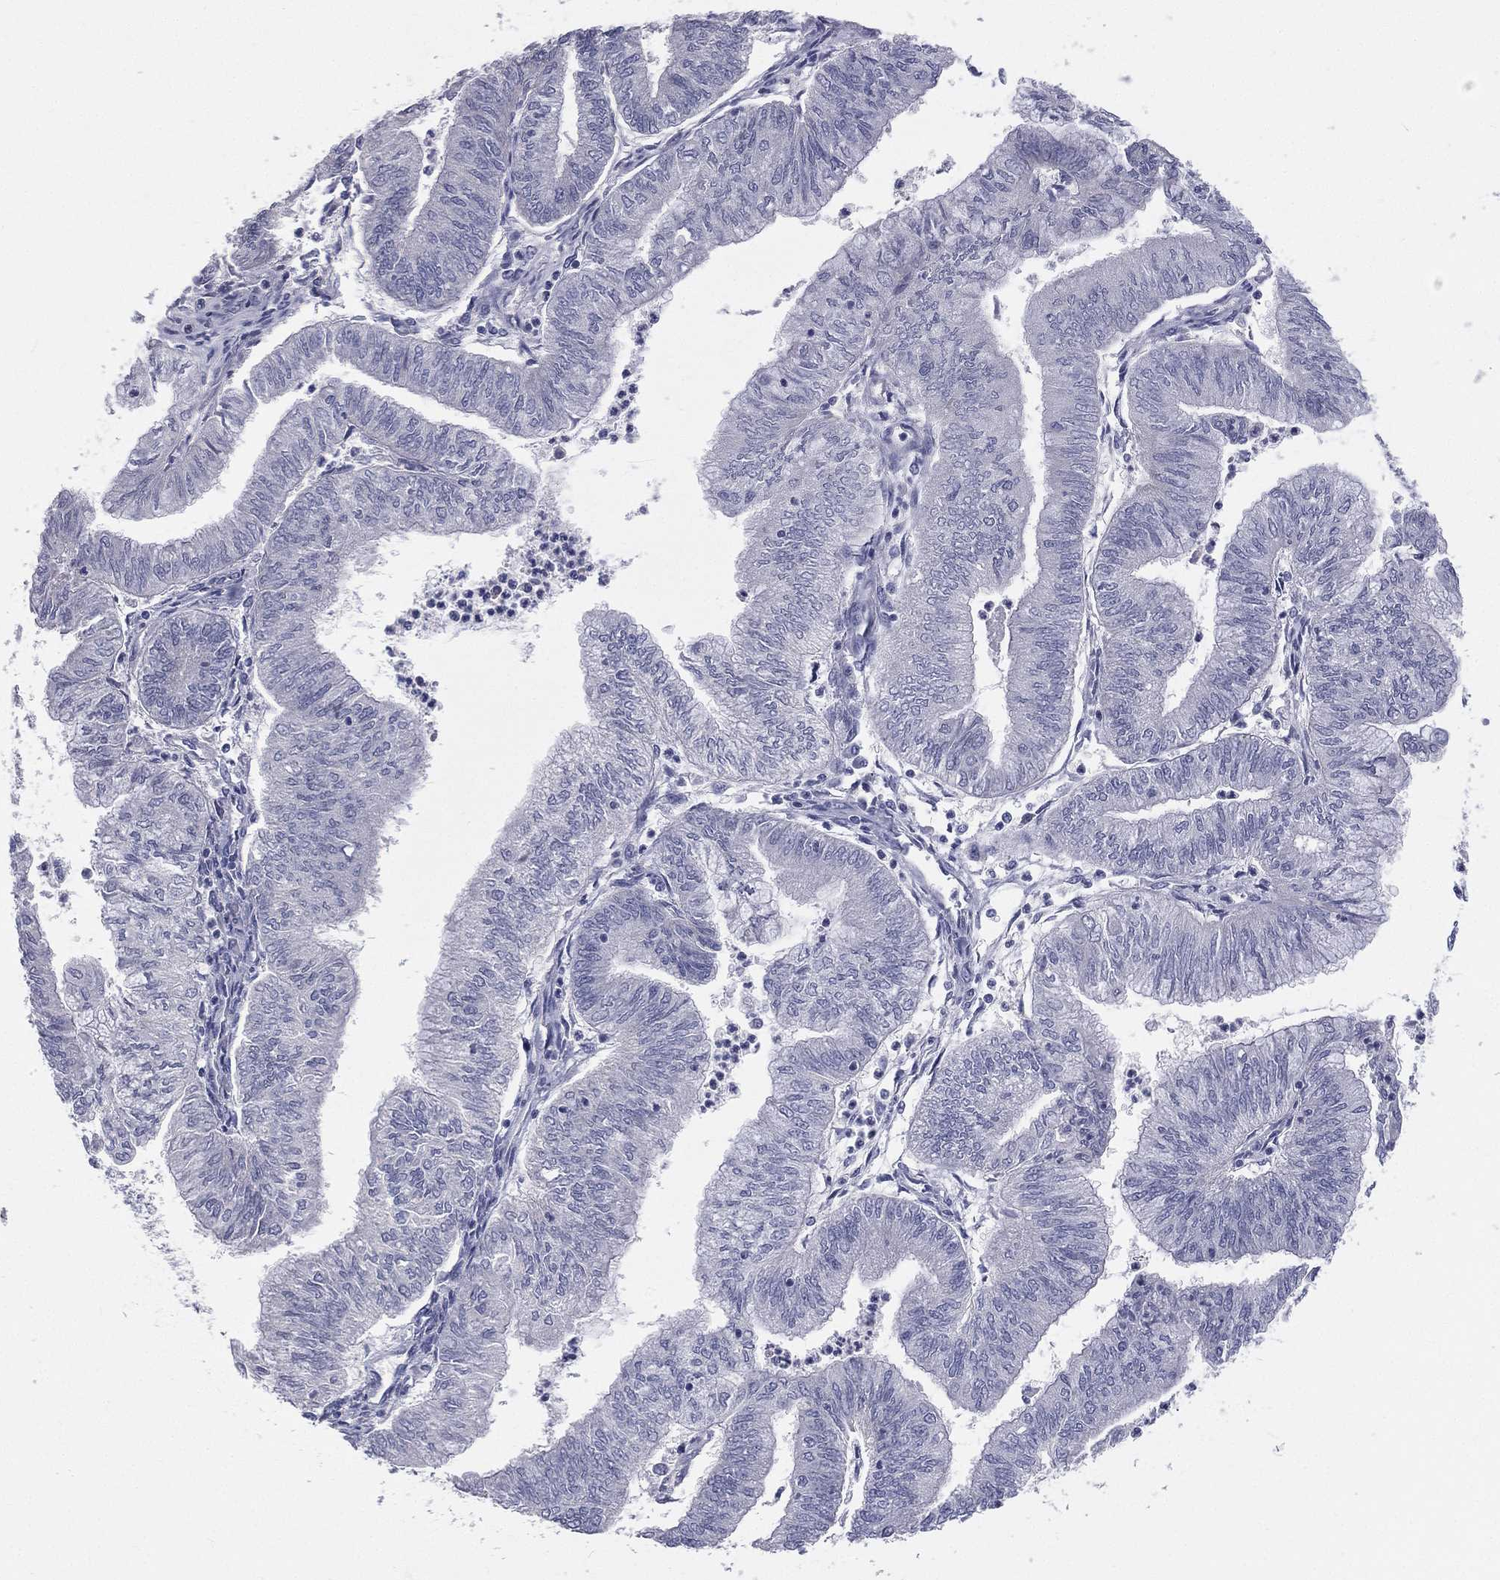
{"staining": {"intensity": "negative", "quantity": "none", "location": "none"}, "tissue": "endometrial cancer", "cell_type": "Tumor cells", "image_type": "cancer", "snomed": [{"axis": "morphology", "description": "Adenocarcinoma, NOS"}, {"axis": "topography", "description": "Endometrium"}], "caption": "Immunohistochemistry histopathology image of human endometrial adenocarcinoma stained for a protein (brown), which reveals no expression in tumor cells. (DAB (3,3'-diaminobenzidine) immunohistochemistry (IHC) with hematoxylin counter stain).", "gene": "STK31", "patient": {"sex": "female", "age": 59}}